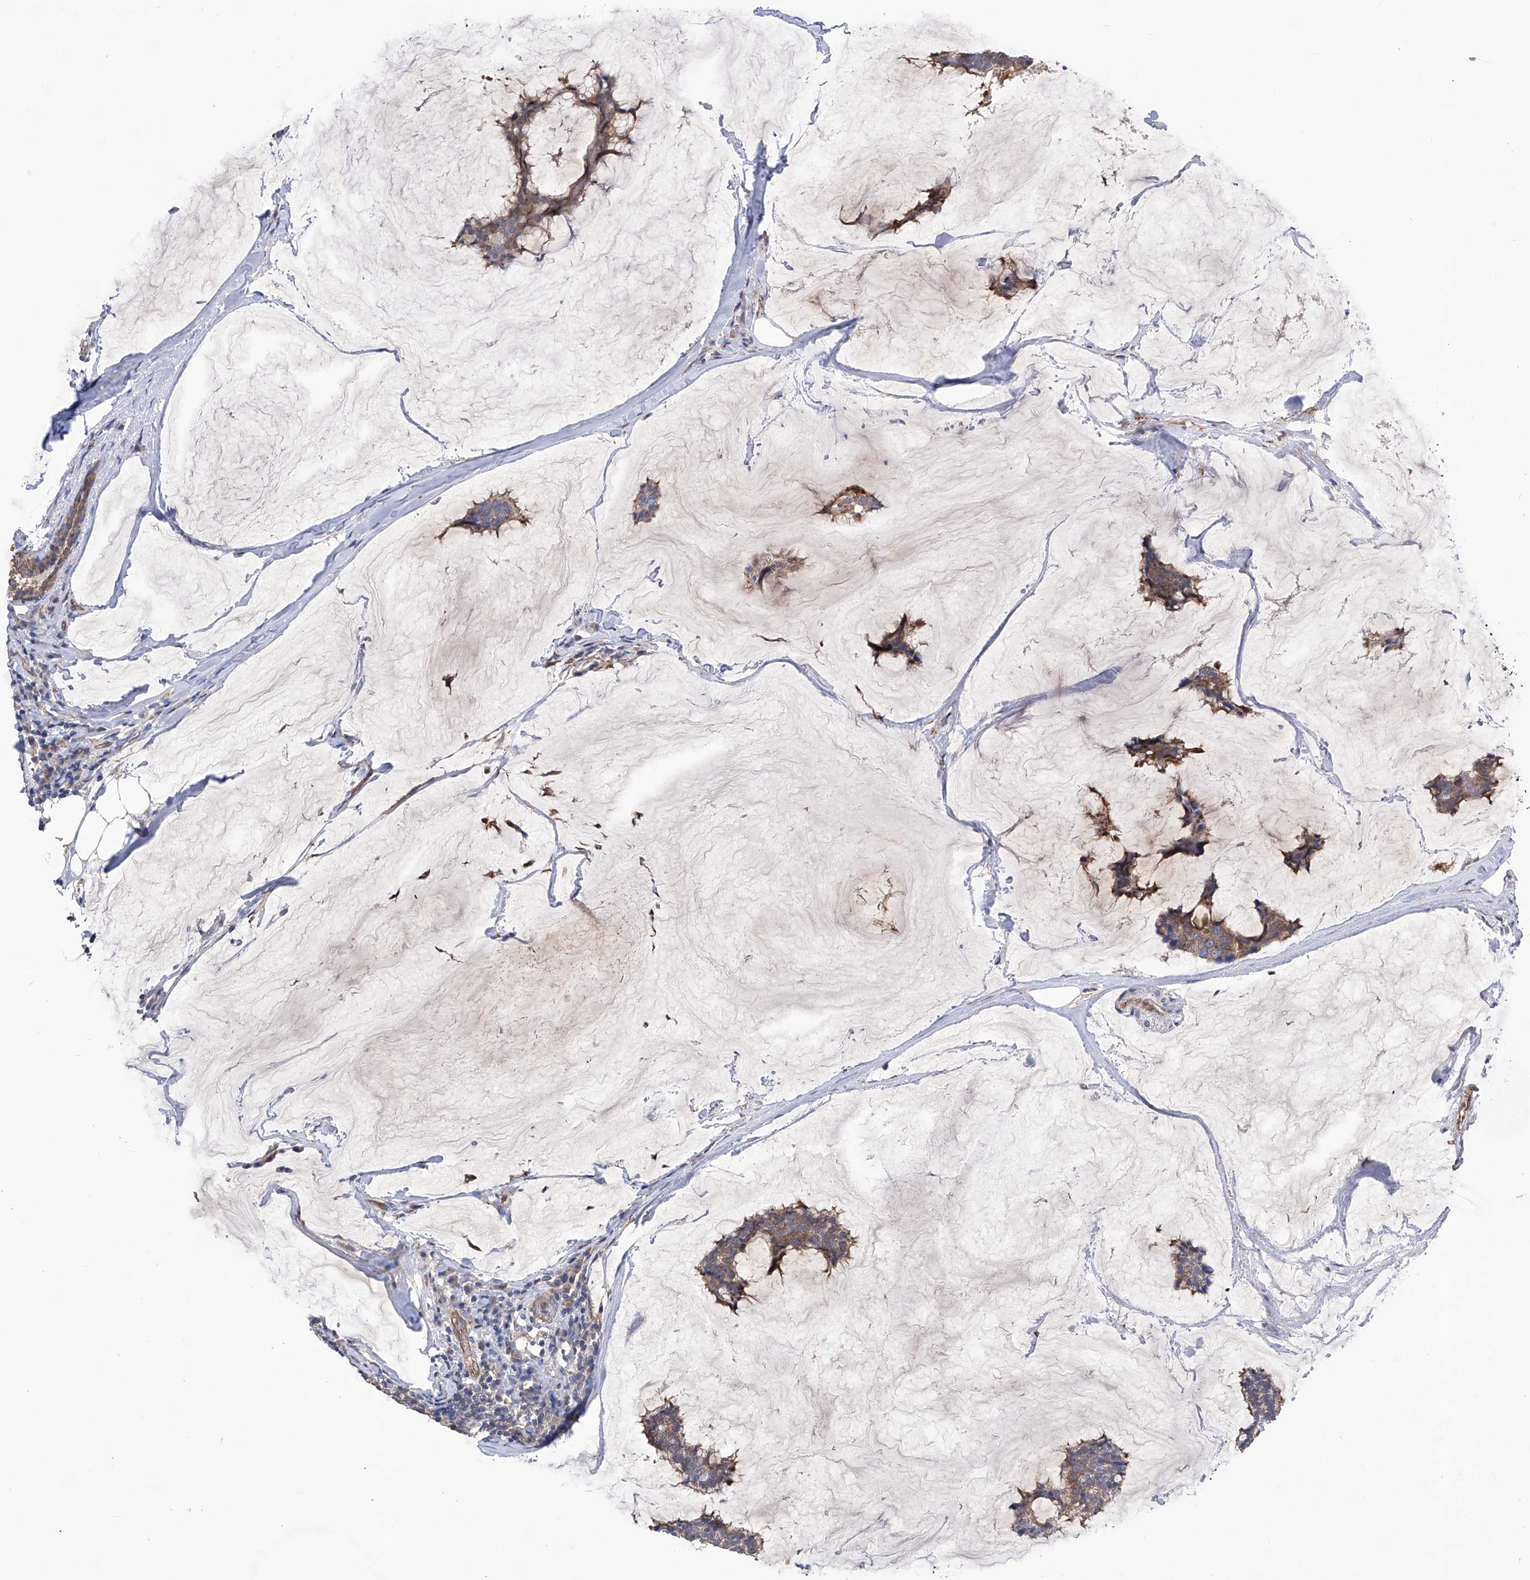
{"staining": {"intensity": "weak", "quantity": ">75%", "location": "cytoplasmic/membranous"}, "tissue": "breast cancer", "cell_type": "Tumor cells", "image_type": "cancer", "snomed": [{"axis": "morphology", "description": "Duct carcinoma"}, {"axis": "topography", "description": "Breast"}], "caption": "Breast cancer tissue shows weak cytoplasmic/membranous staining in about >75% of tumor cells", "gene": "SPATA20", "patient": {"sex": "female", "age": 93}}